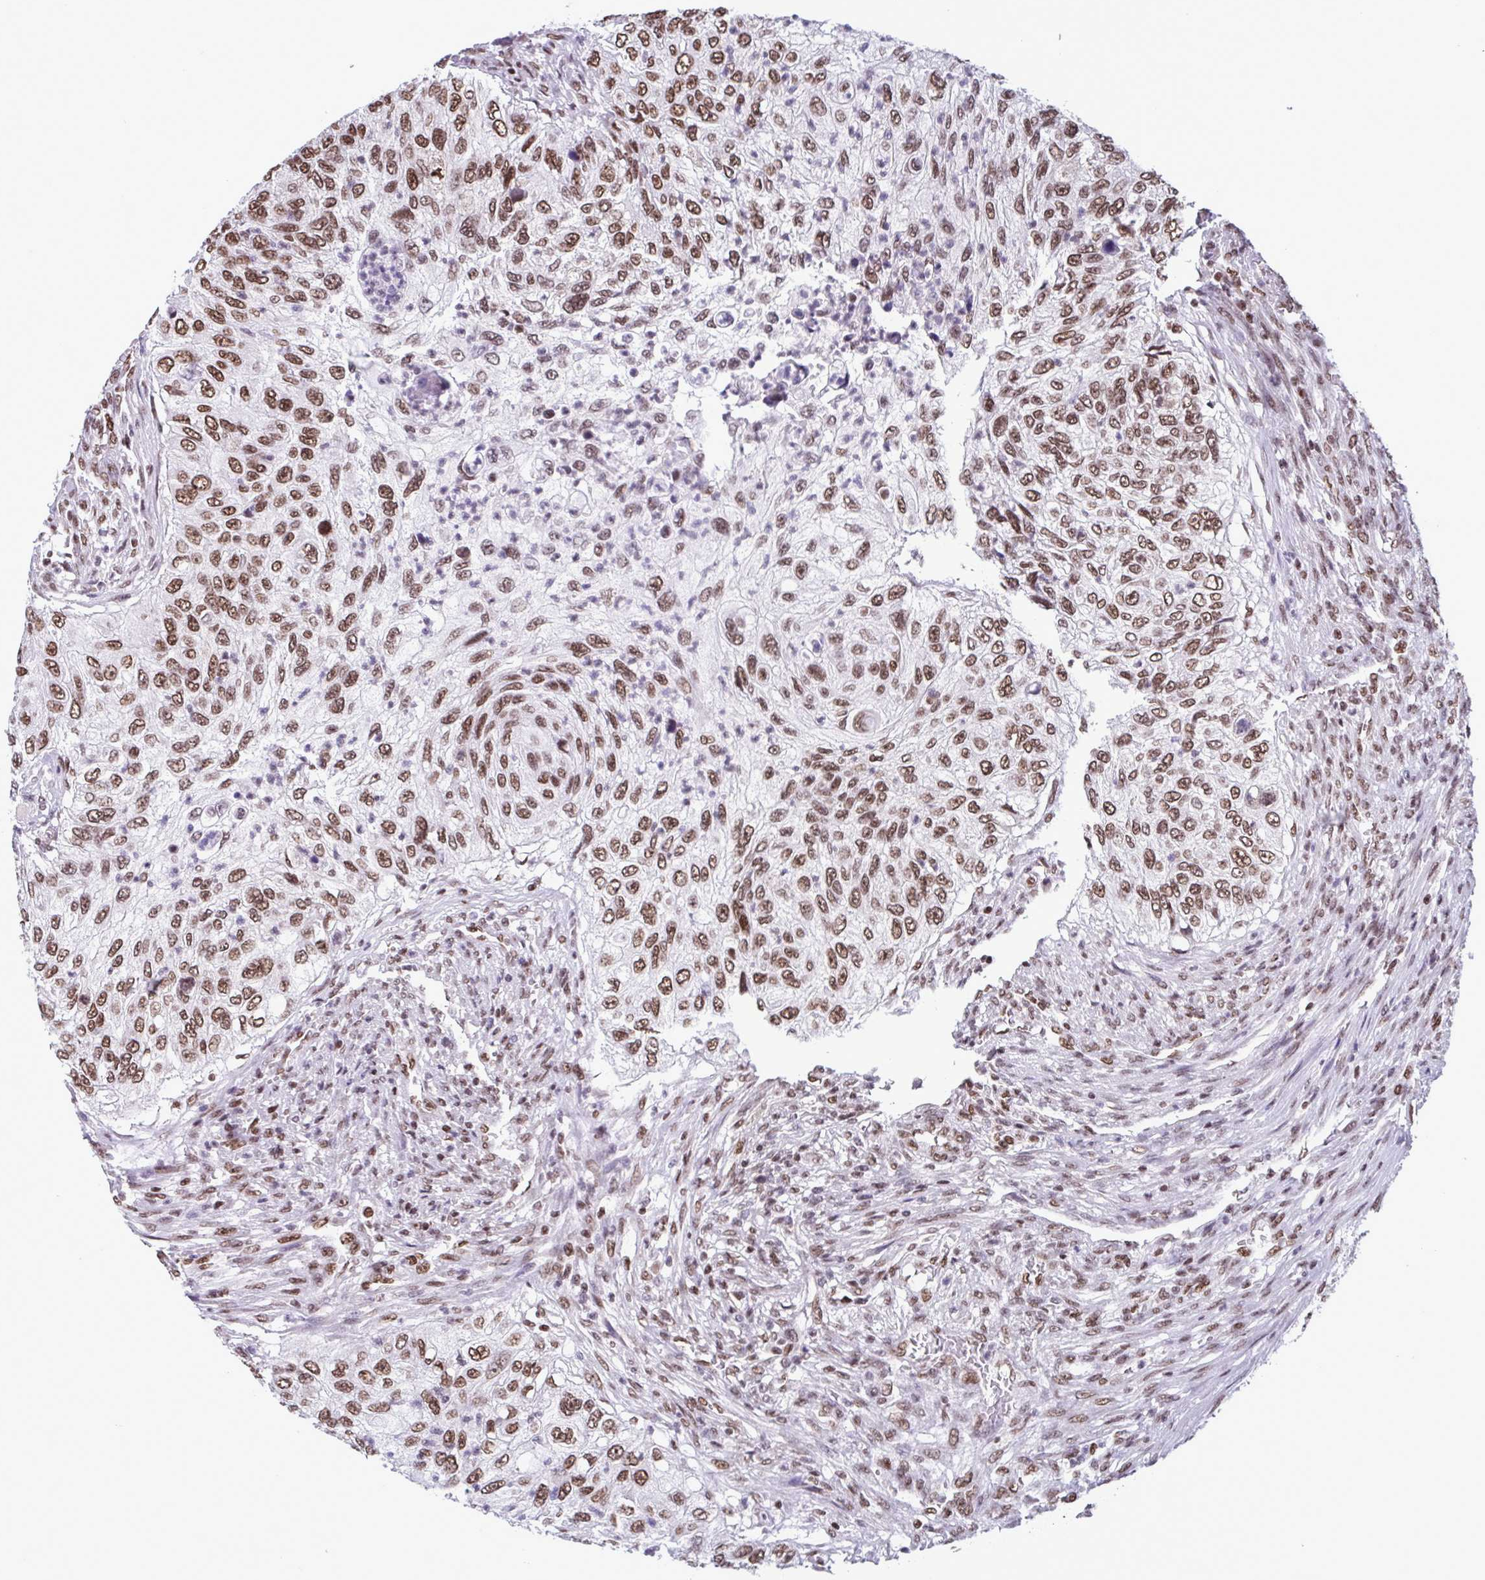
{"staining": {"intensity": "moderate", "quantity": ">75%", "location": "nuclear"}, "tissue": "urothelial cancer", "cell_type": "Tumor cells", "image_type": "cancer", "snomed": [{"axis": "morphology", "description": "Urothelial carcinoma, High grade"}, {"axis": "topography", "description": "Urinary bladder"}], "caption": "Protein expression analysis of urothelial cancer reveals moderate nuclear positivity in about >75% of tumor cells.", "gene": "TIMM21", "patient": {"sex": "female", "age": 60}}